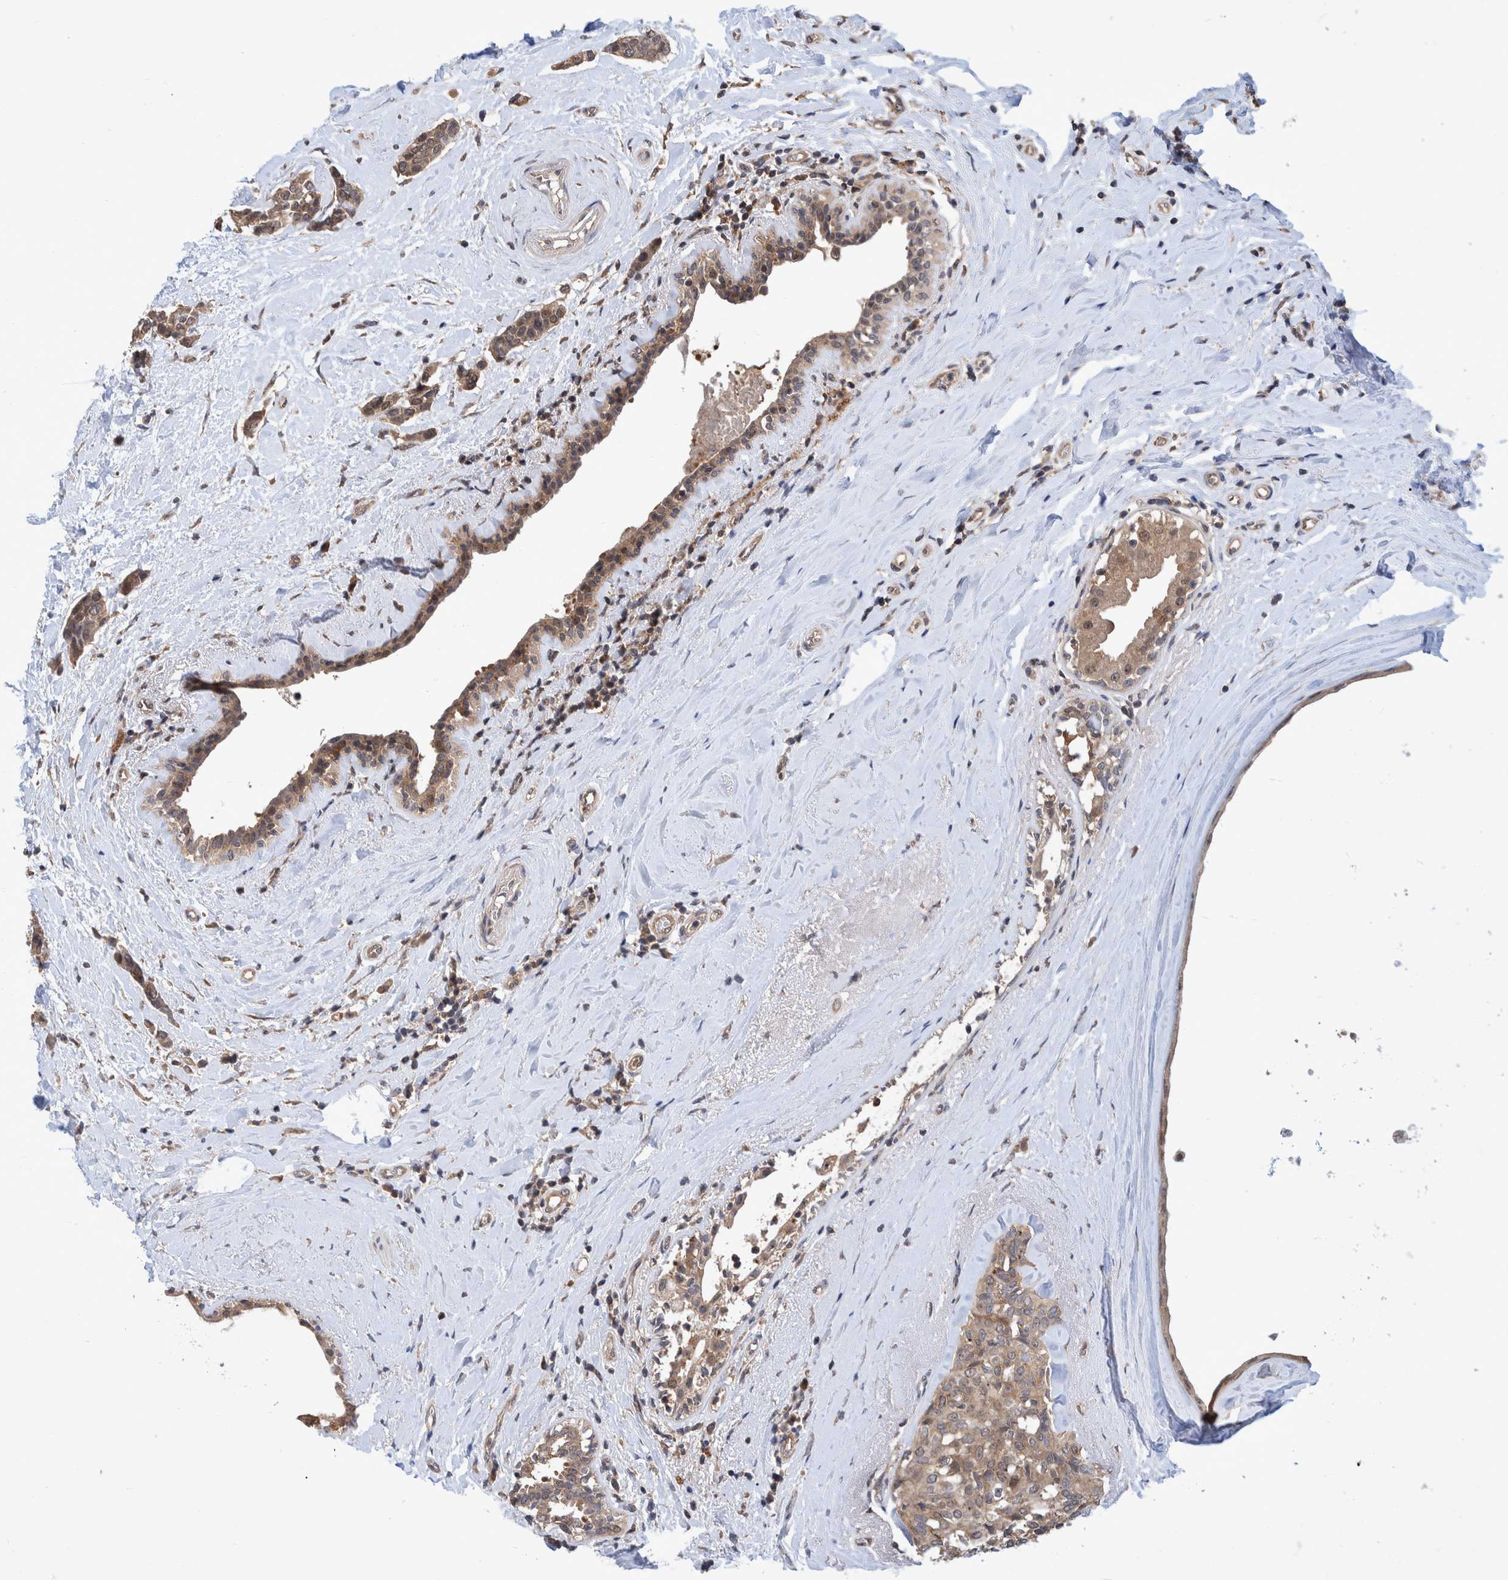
{"staining": {"intensity": "moderate", "quantity": ">75%", "location": "cytoplasmic/membranous"}, "tissue": "breast cancer", "cell_type": "Tumor cells", "image_type": "cancer", "snomed": [{"axis": "morphology", "description": "Duct carcinoma"}, {"axis": "topography", "description": "Breast"}], "caption": "DAB immunohistochemical staining of human breast cancer (invasive ductal carcinoma) displays moderate cytoplasmic/membranous protein positivity in about >75% of tumor cells.", "gene": "PLPBP", "patient": {"sex": "female", "age": 55}}